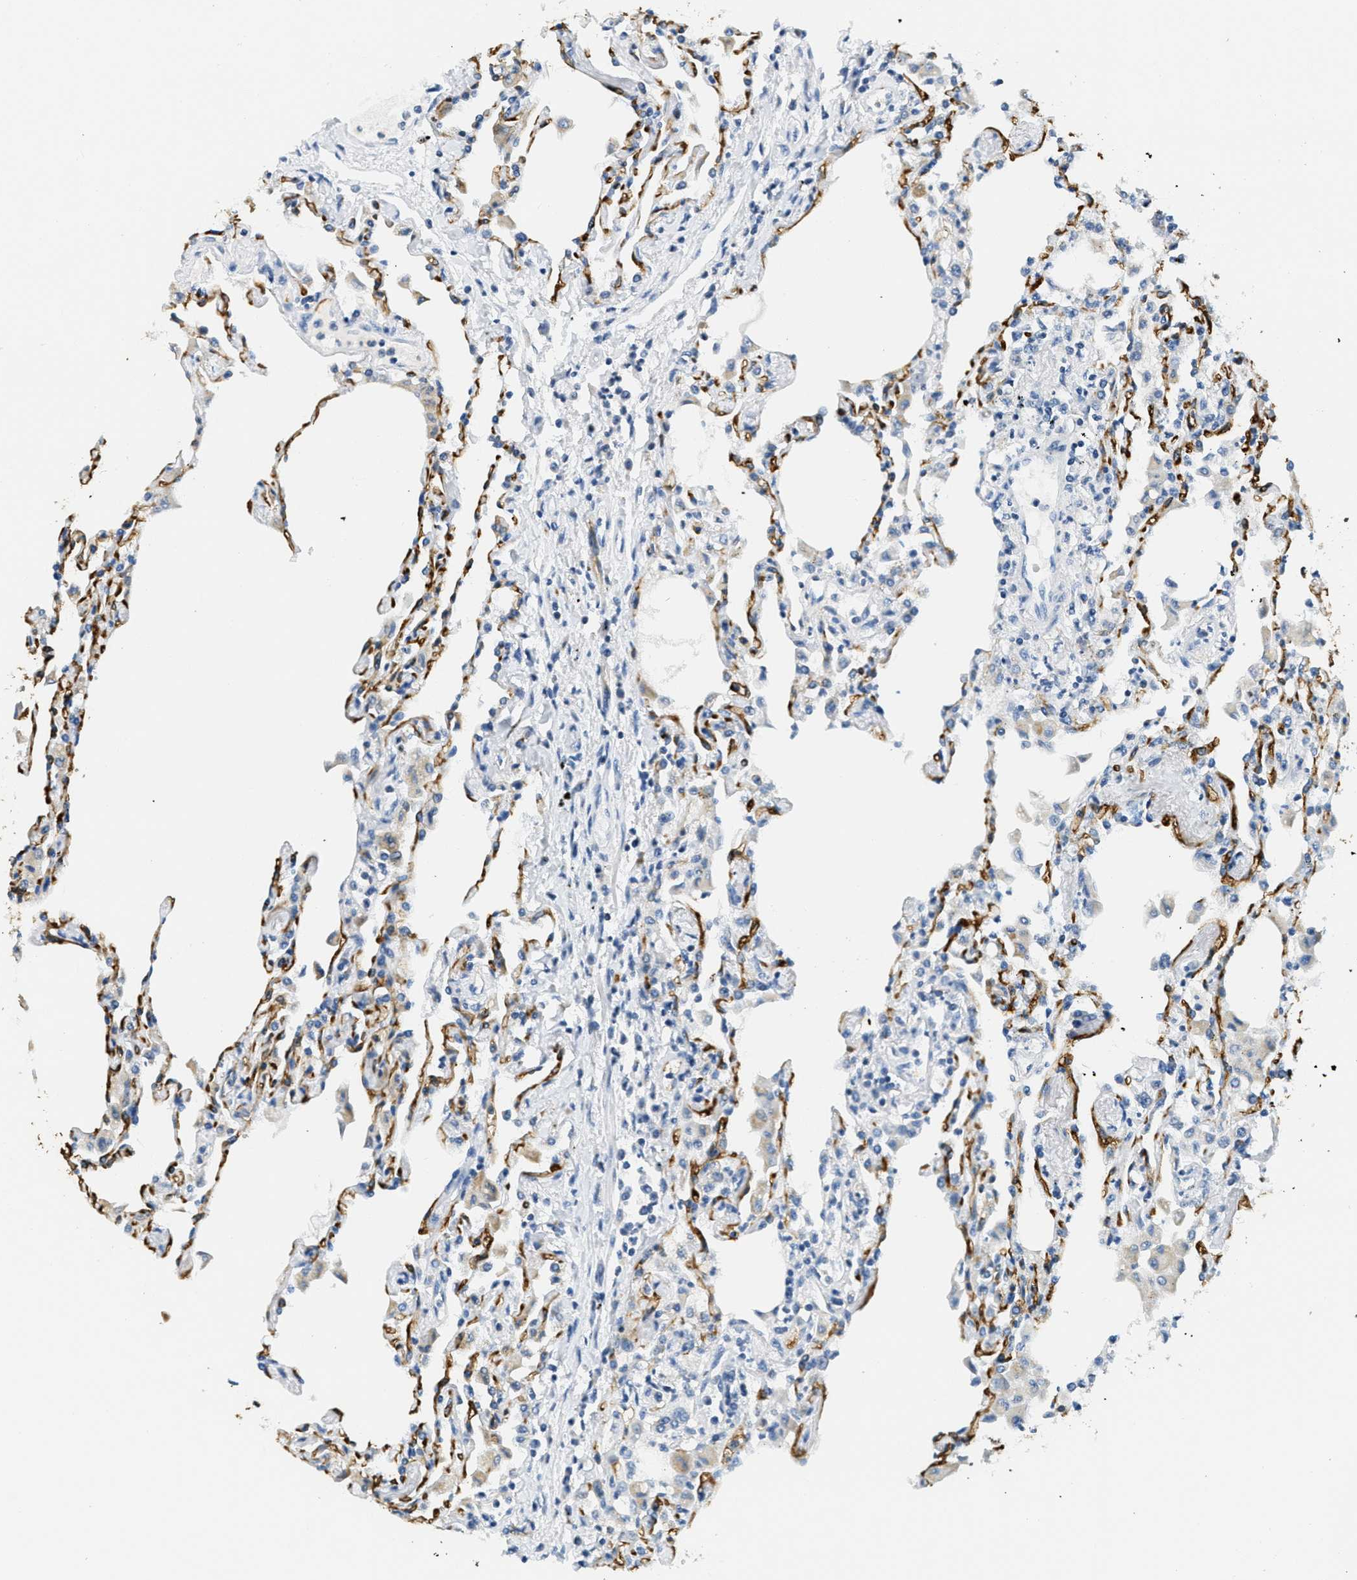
{"staining": {"intensity": "negative", "quantity": "none", "location": "none"}, "tissue": "lung", "cell_type": "Alveolar cells", "image_type": "normal", "snomed": [{"axis": "morphology", "description": "Normal tissue, NOS"}, {"axis": "topography", "description": "Bronchus"}, {"axis": "topography", "description": "Lung"}], "caption": "DAB (3,3'-diaminobenzidine) immunohistochemical staining of unremarkable human lung demonstrates no significant staining in alveolar cells.", "gene": "CA4", "patient": {"sex": "female", "age": 49}}